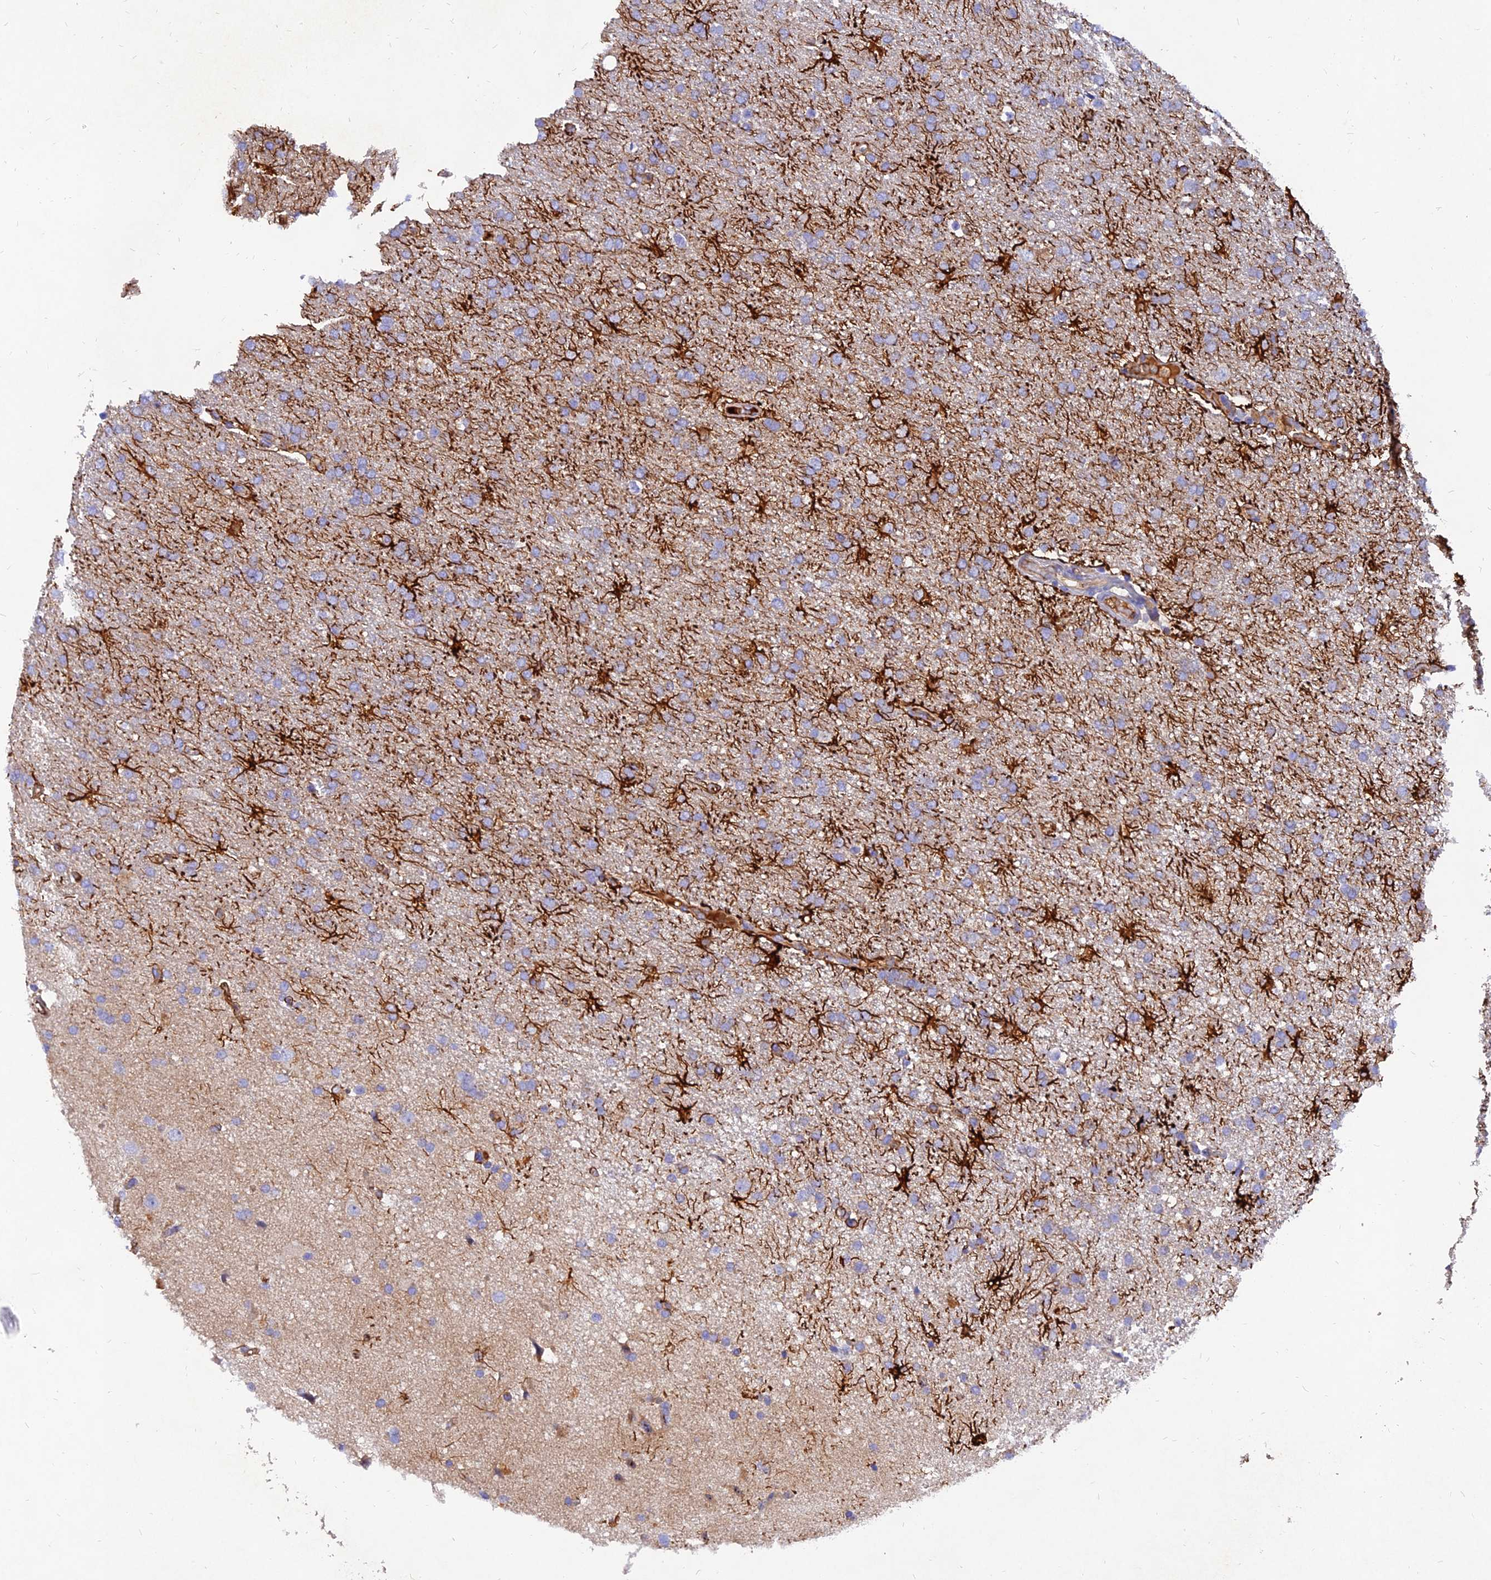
{"staining": {"intensity": "weak", "quantity": "<25%", "location": "cytoplasmic/membranous"}, "tissue": "glioma", "cell_type": "Tumor cells", "image_type": "cancer", "snomed": [{"axis": "morphology", "description": "Glioma, malignant, High grade"}, {"axis": "topography", "description": "Brain"}], "caption": "Image shows no significant protein staining in tumor cells of glioma.", "gene": "MROH1", "patient": {"sex": "male", "age": 72}}